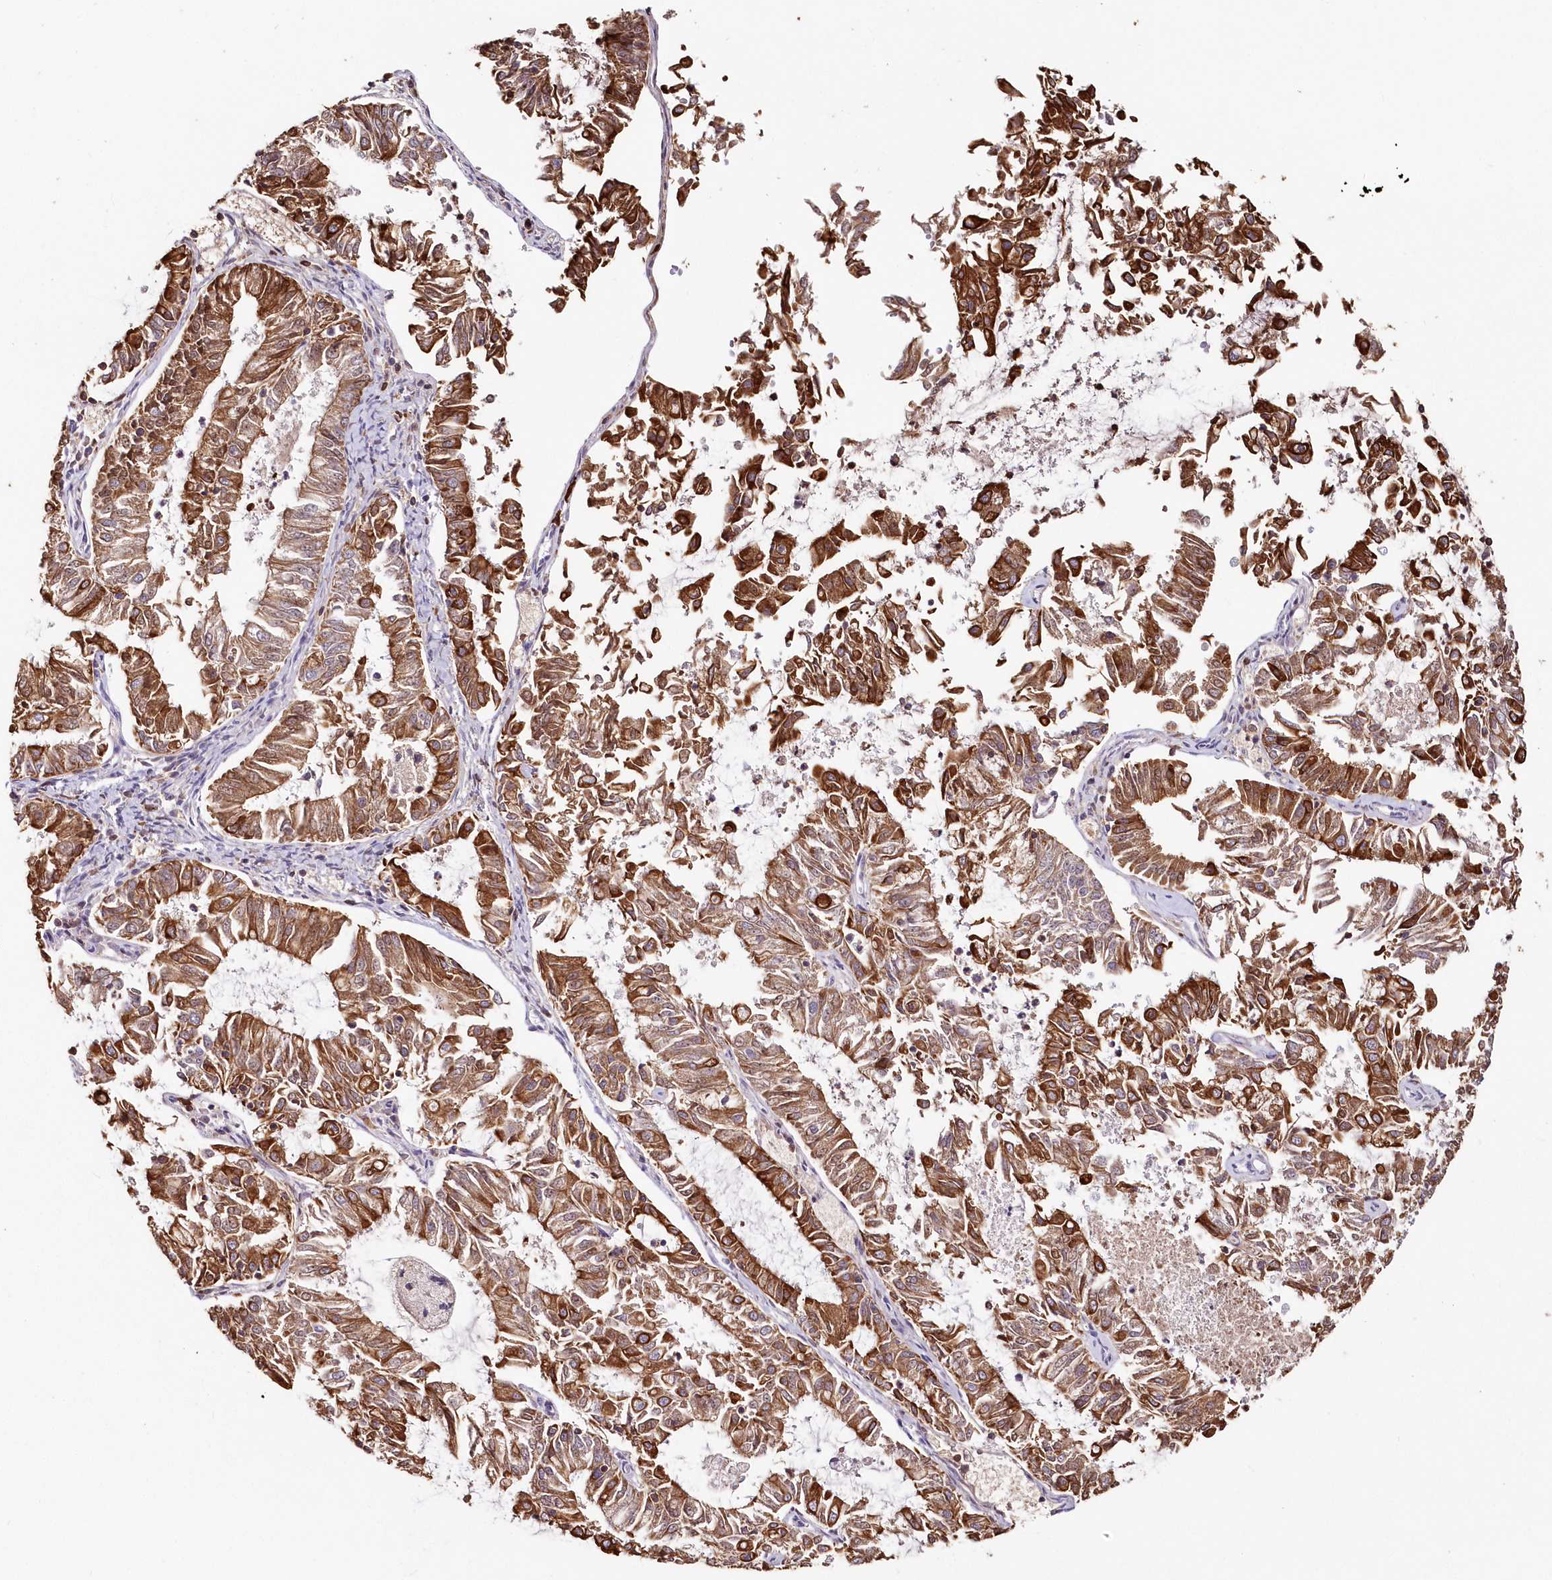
{"staining": {"intensity": "strong", "quantity": ">75%", "location": "cytoplasmic/membranous"}, "tissue": "endometrial cancer", "cell_type": "Tumor cells", "image_type": "cancer", "snomed": [{"axis": "morphology", "description": "Adenocarcinoma, NOS"}, {"axis": "topography", "description": "Endometrium"}], "caption": "A photomicrograph showing strong cytoplasmic/membranous staining in about >75% of tumor cells in endometrial adenocarcinoma, as visualized by brown immunohistochemical staining.", "gene": "SNED1", "patient": {"sex": "female", "age": 57}}